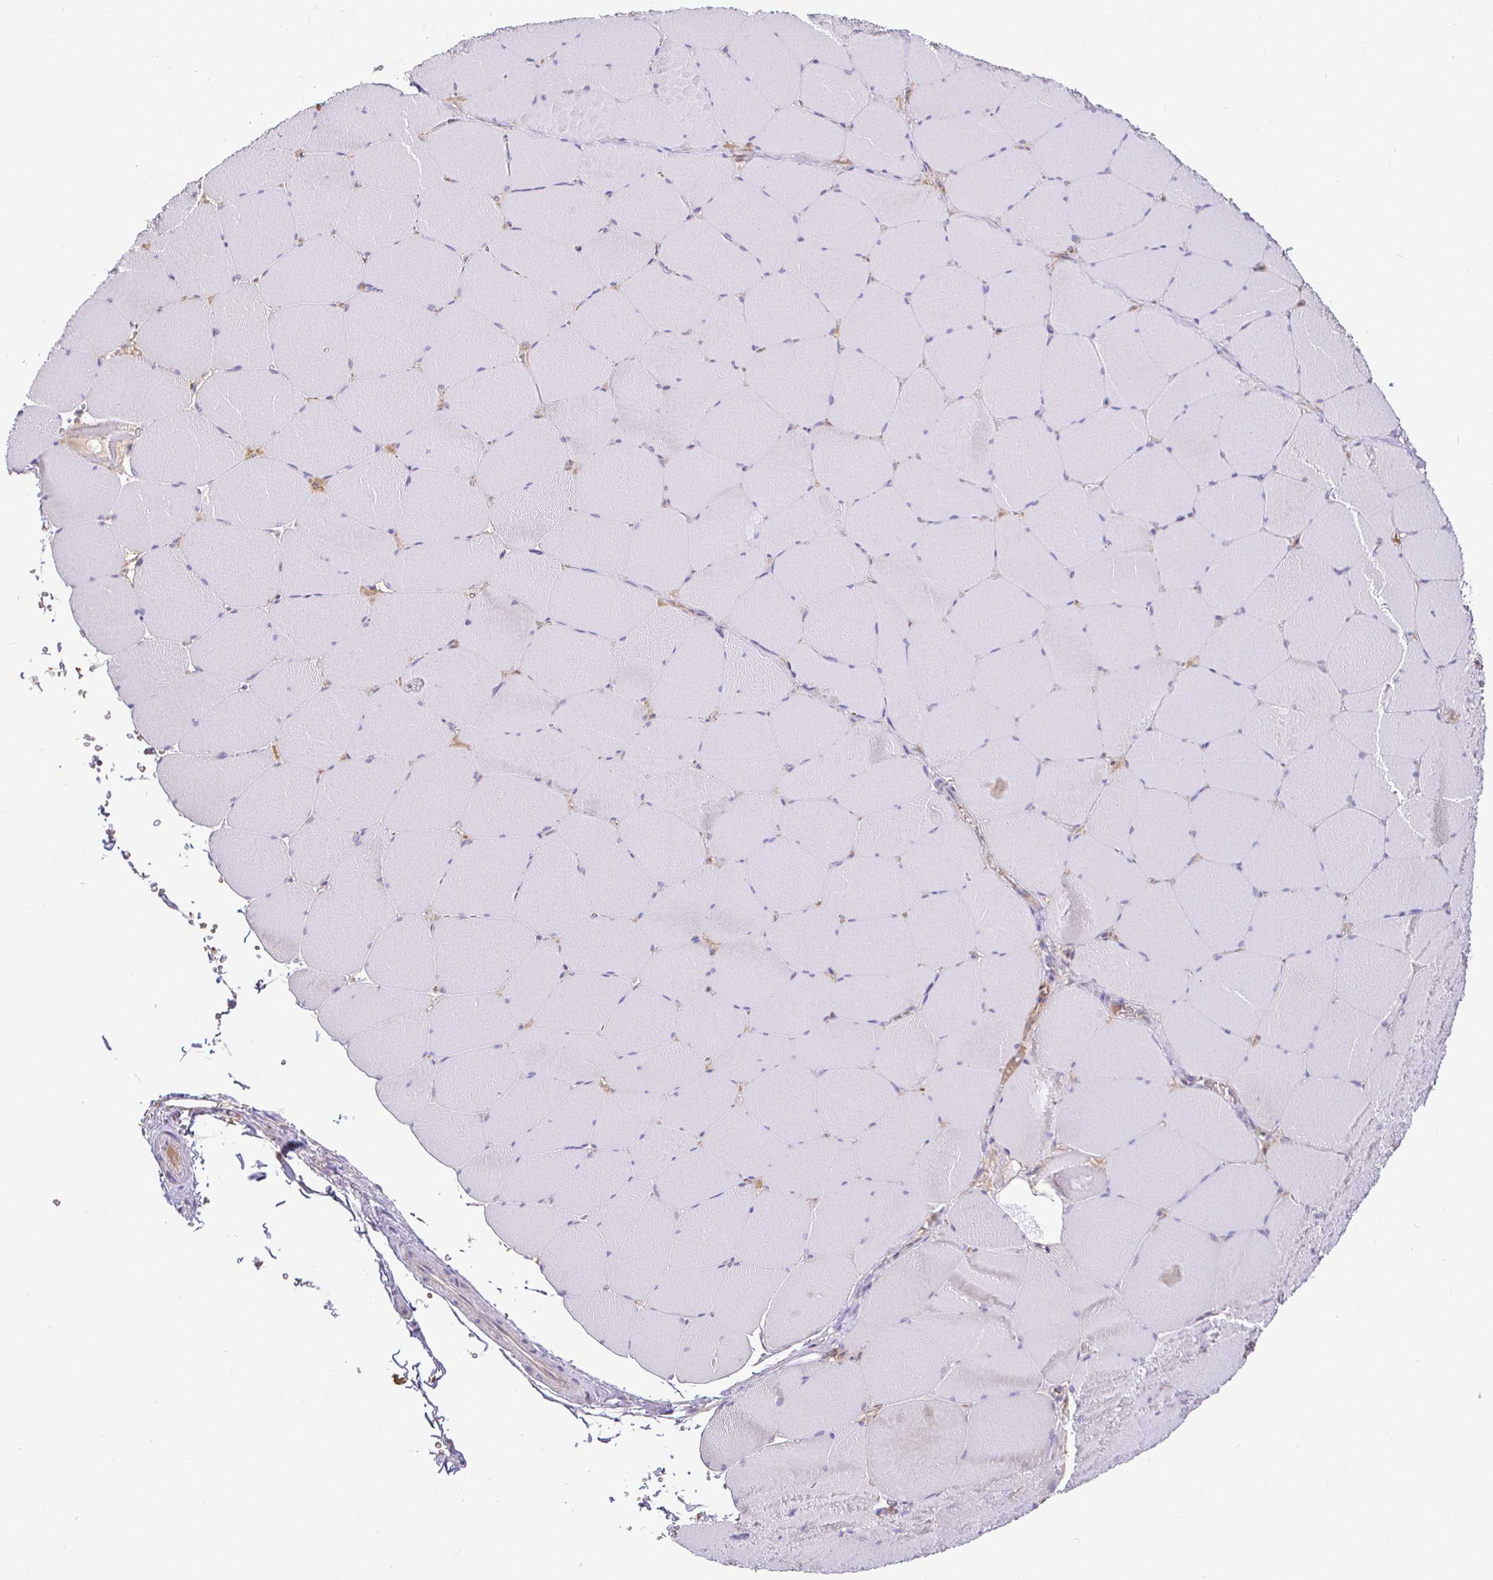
{"staining": {"intensity": "negative", "quantity": "none", "location": "none"}, "tissue": "skeletal muscle", "cell_type": "Myocytes", "image_type": "normal", "snomed": [{"axis": "morphology", "description": "Normal tissue, NOS"}, {"axis": "topography", "description": "Skeletal muscle"}, {"axis": "topography", "description": "Head-Neck"}], "caption": "An image of skeletal muscle stained for a protein shows no brown staining in myocytes. The staining is performed using DAB (3,3'-diaminobenzidine) brown chromogen with nuclei counter-stained in using hematoxylin.", "gene": "SIRPA", "patient": {"sex": "male", "age": 66}}